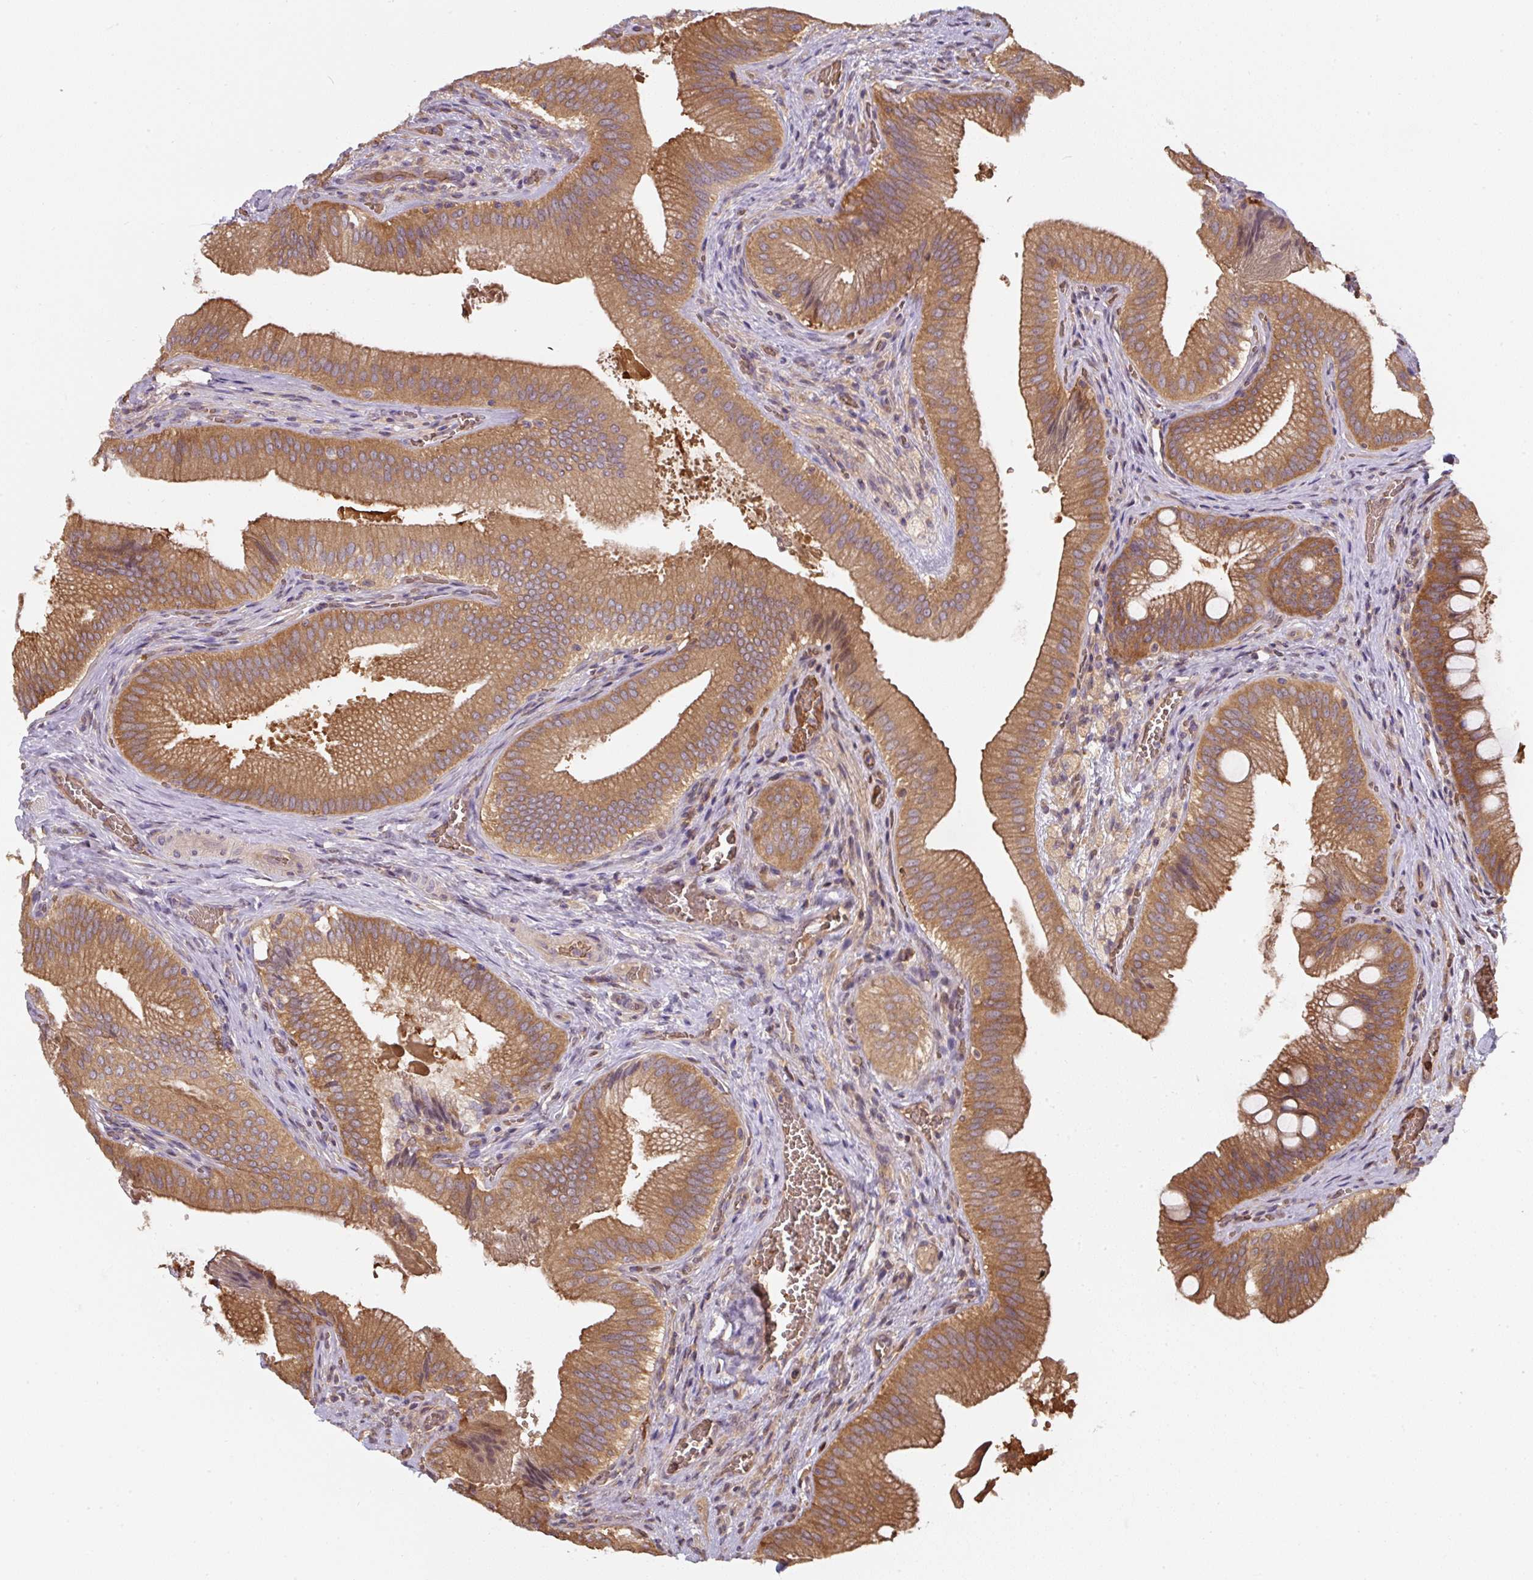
{"staining": {"intensity": "strong", "quantity": ">75%", "location": "cytoplasmic/membranous"}, "tissue": "gallbladder", "cell_type": "Glandular cells", "image_type": "normal", "snomed": [{"axis": "morphology", "description": "Normal tissue, NOS"}, {"axis": "topography", "description": "Gallbladder"}], "caption": "This image demonstrates immunohistochemistry staining of normal human gallbladder, with high strong cytoplasmic/membranous expression in about >75% of glandular cells.", "gene": "ST13", "patient": {"sex": "male", "age": 17}}